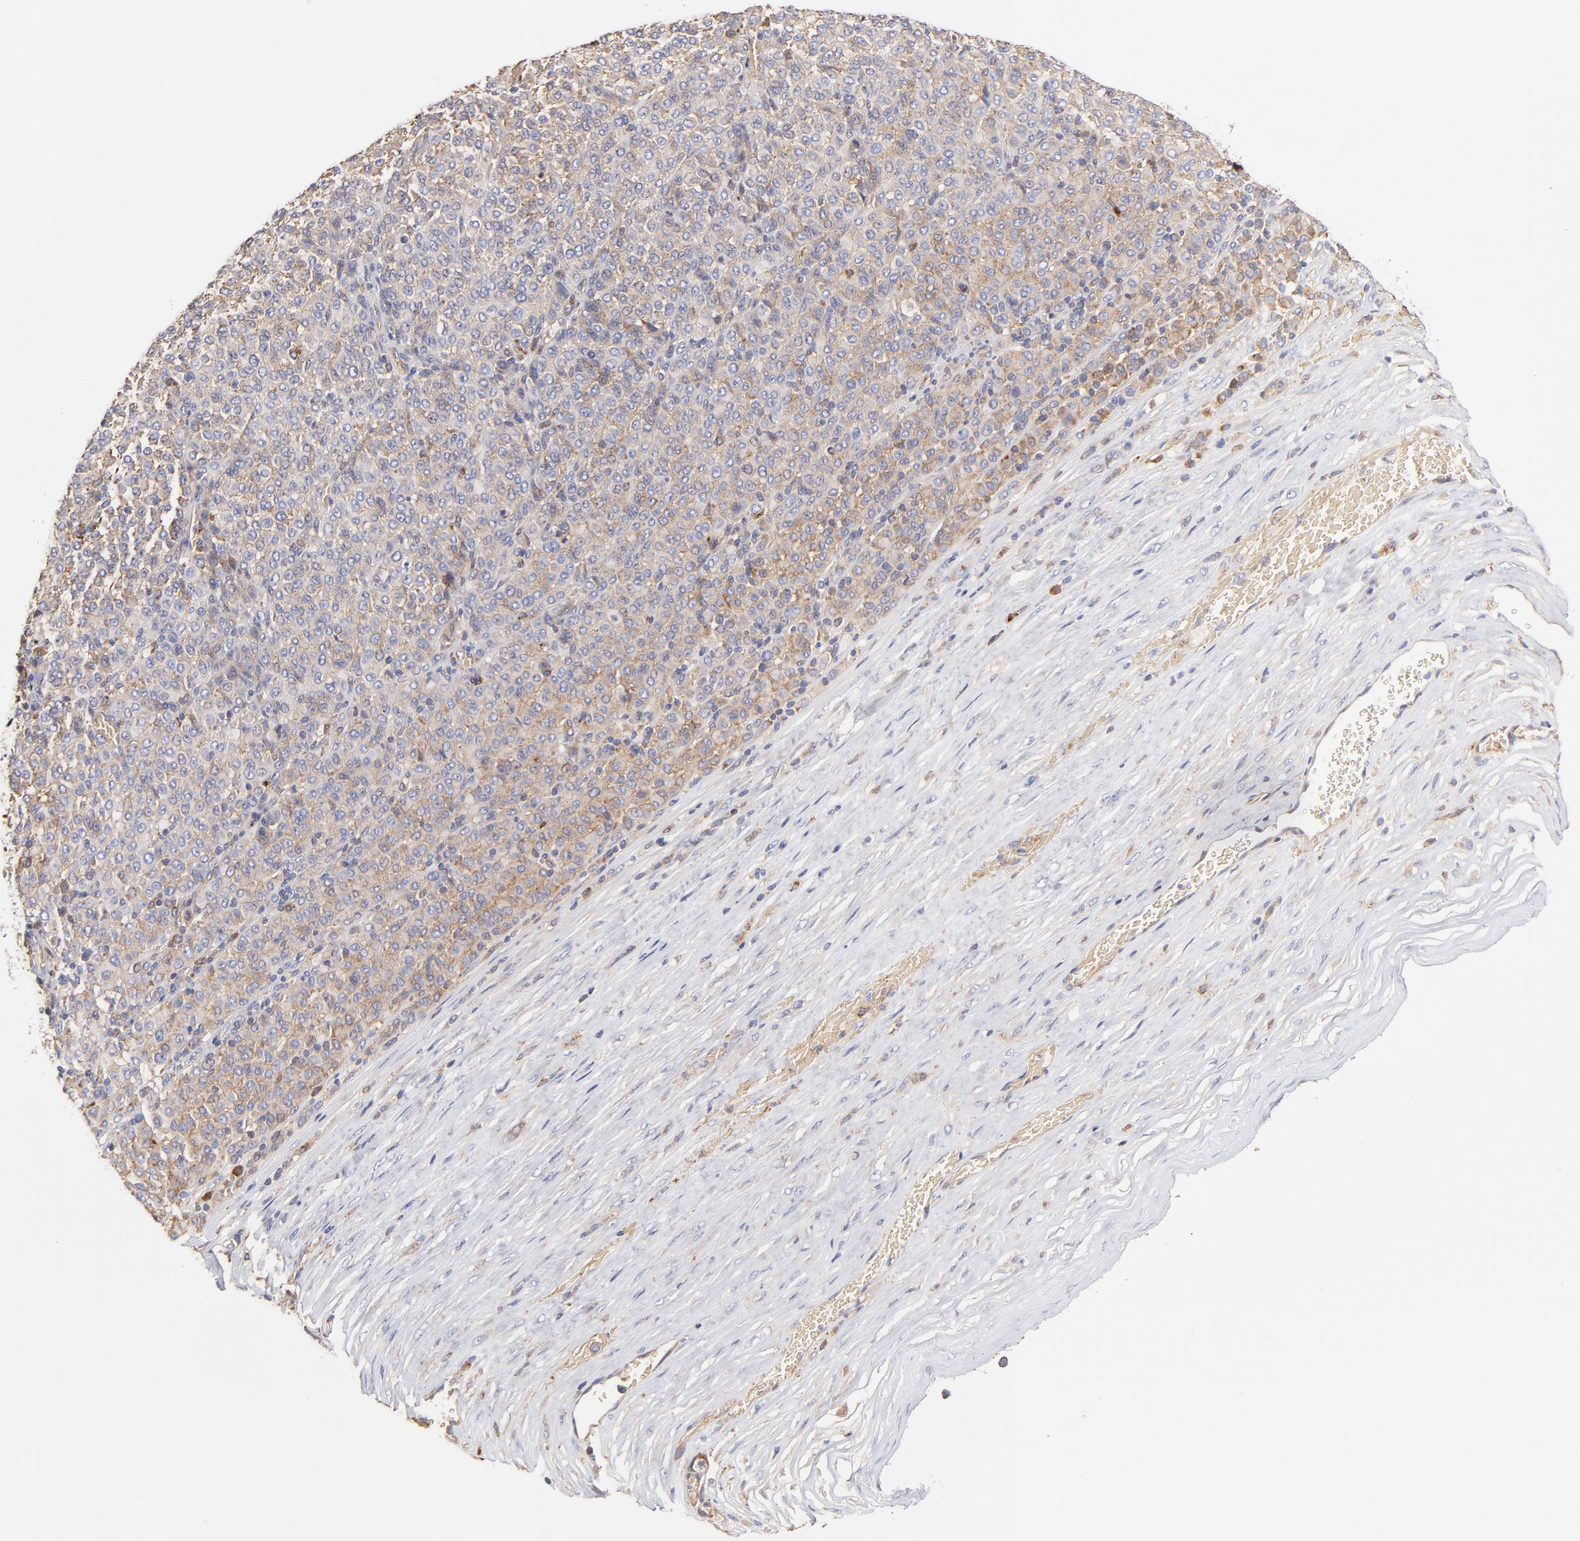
{"staining": {"intensity": "moderate", "quantity": ">75%", "location": "cytoplasmic/membranous"}, "tissue": "melanoma", "cell_type": "Tumor cells", "image_type": "cancer", "snomed": [{"axis": "morphology", "description": "Malignant melanoma, Metastatic site"}, {"axis": "topography", "description": "Pancreas"}], "caption": "The immunohistochemical stain labels moderate cytoplasmic/membranous staining in tumor cells of malignant melanoma (metastatic site) tissue. The staining was performed using DAB, with brown indicating positive protein expression. Nuclei are stained blue with hematoxylin.", "gene": "CD2AP", "patient": {"sex": "female", "age": 30}}